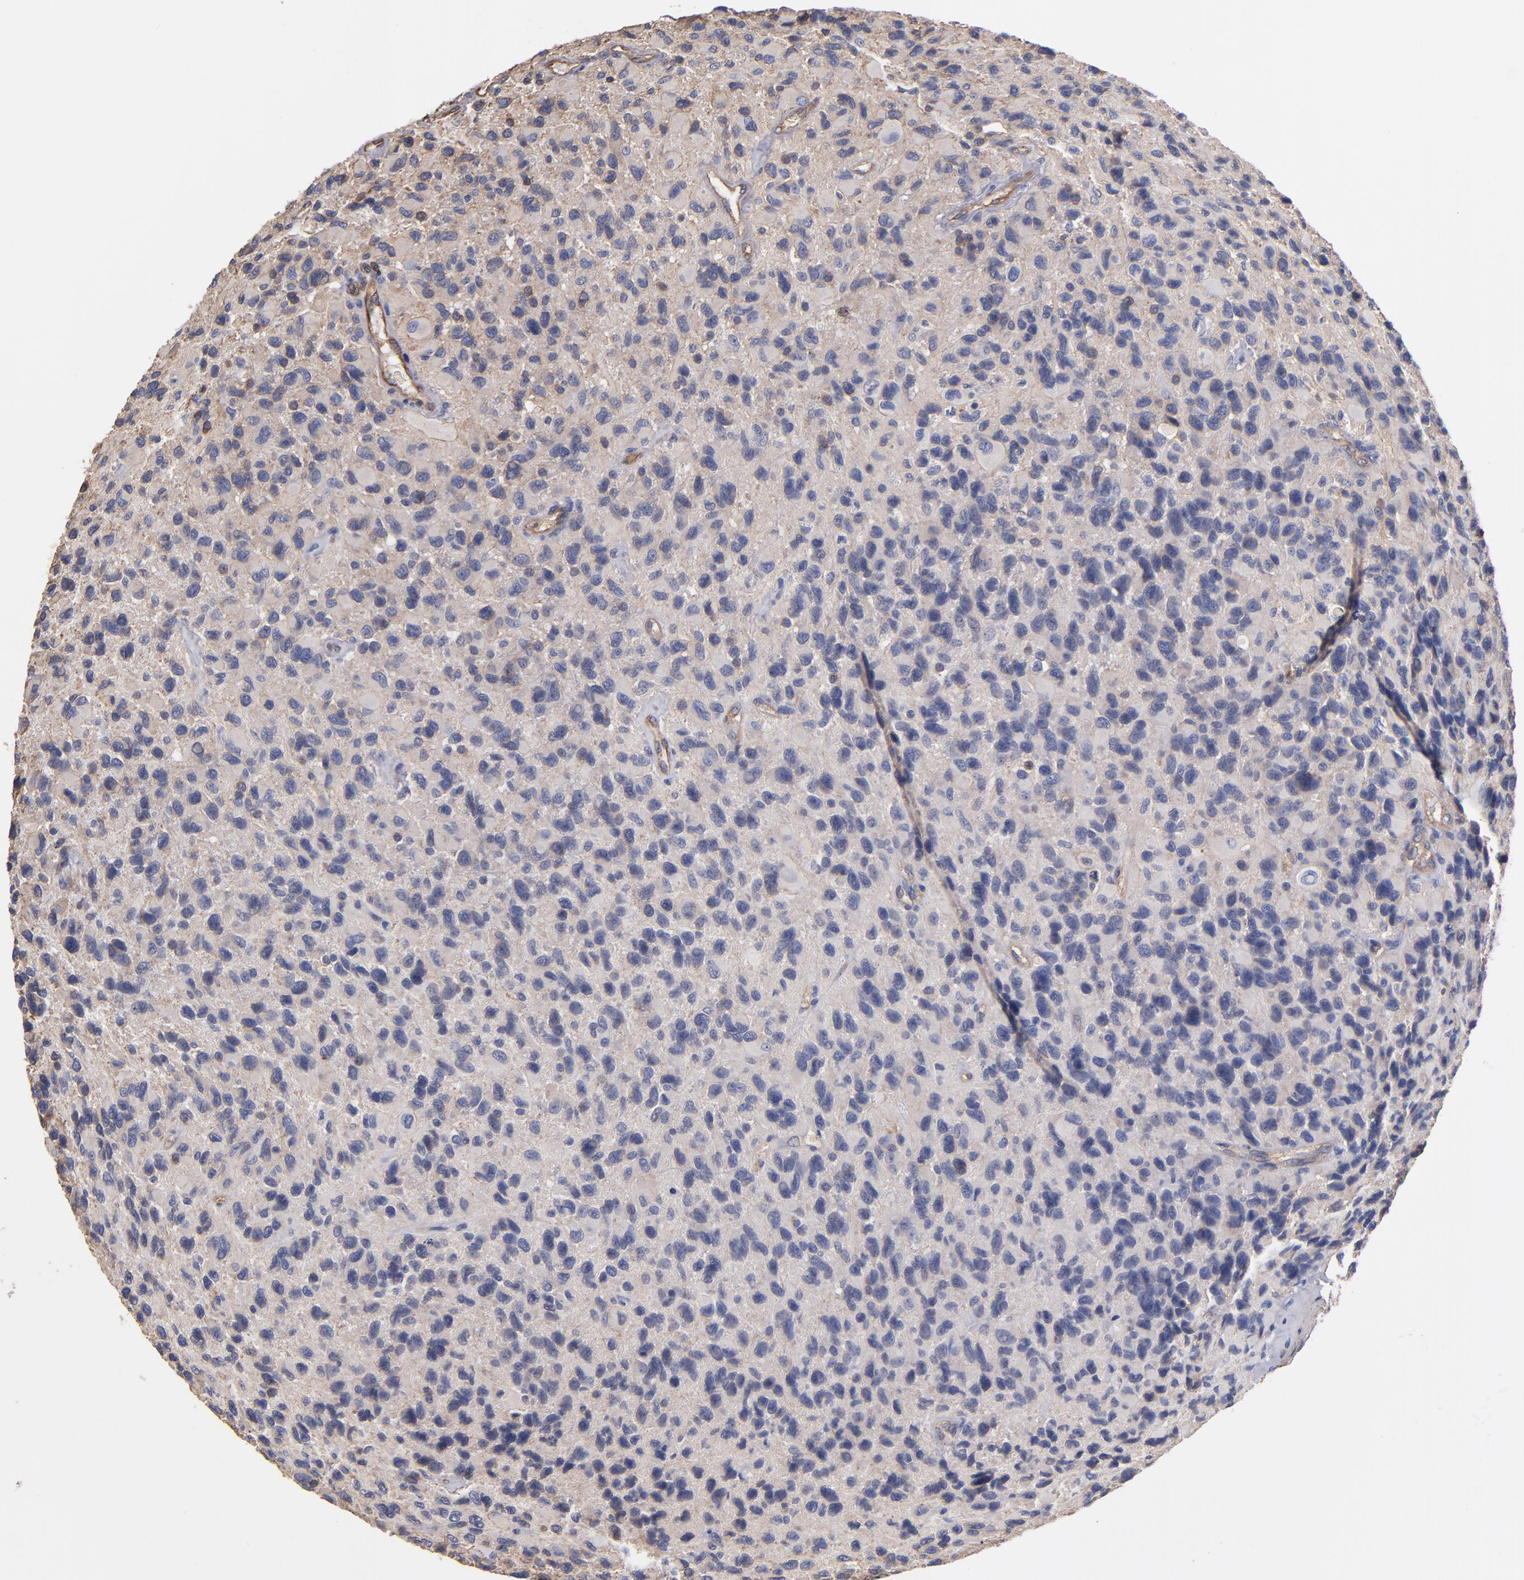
{"staining": {"intensity": "weak", "quantity": ">75%", "location": "cytoplasmic/membranous"}, "tissue": "glioma", "cell_type": "Tumor cells", "image_type": "cancer", "snomed": [{"axis": "morphology", "description": "Glioma, malignant, High grade"}, {"axis": "topography", "description": "Brain"}], "caption": "Weak cytoplasmic/membranous expression is appreciated in about >75% of tumor cells in glioma.", "gene": "ESYT2", "patient": {"sex": "male", "age": 77}}